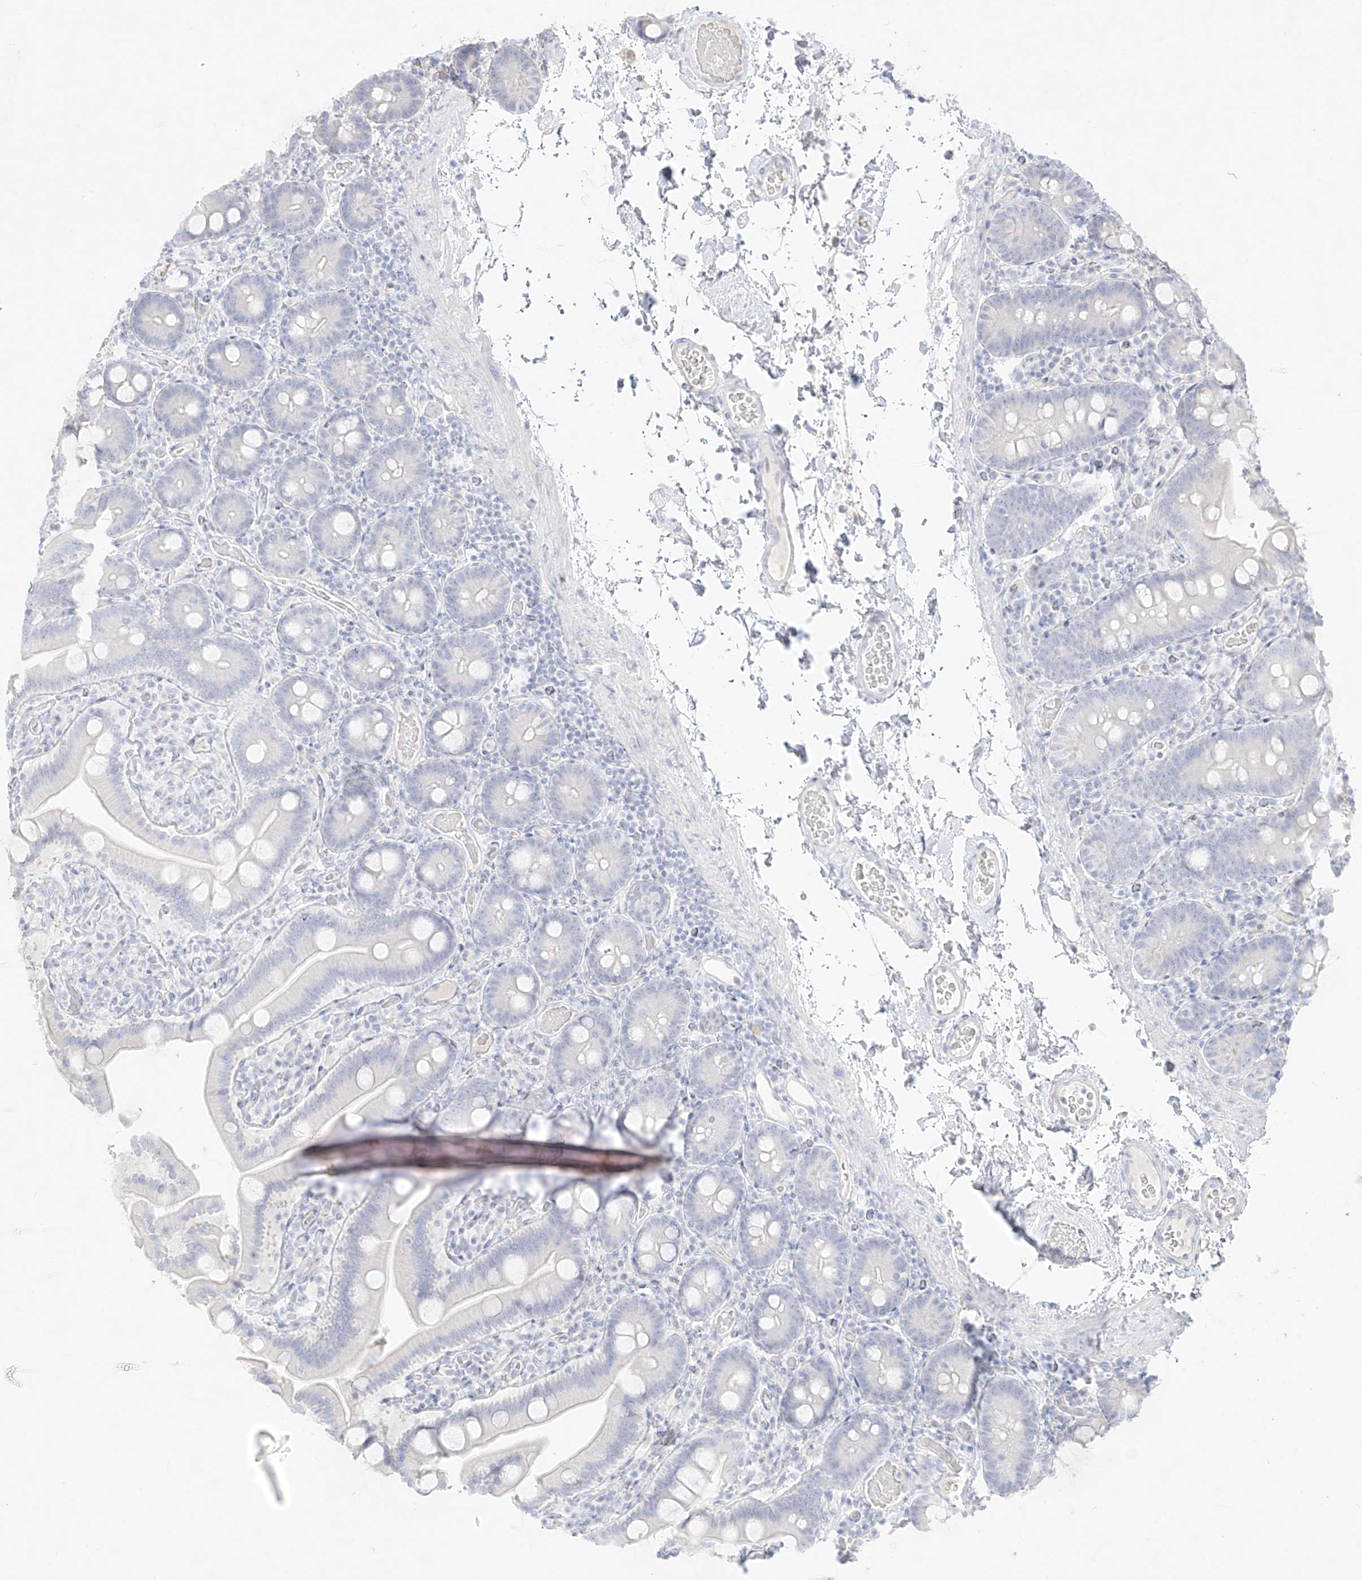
{"staining": {"intensity": "negative", "quantity": "none", "location": "none"}, "tissue": "duodenum", "cell_type": "Glandular cells", "image_type": "normal", "snomed": [{"axis": "morphology", "description": "Normal tissue, NOS"}, {"axis": "topography", "description": "Duodenum"}], "caption": "The photomicrograph exhibits no staining of glandular cells in benign duodenum.", "gene": "TGM4", "patient": {"sex": "male", "age": 55}}